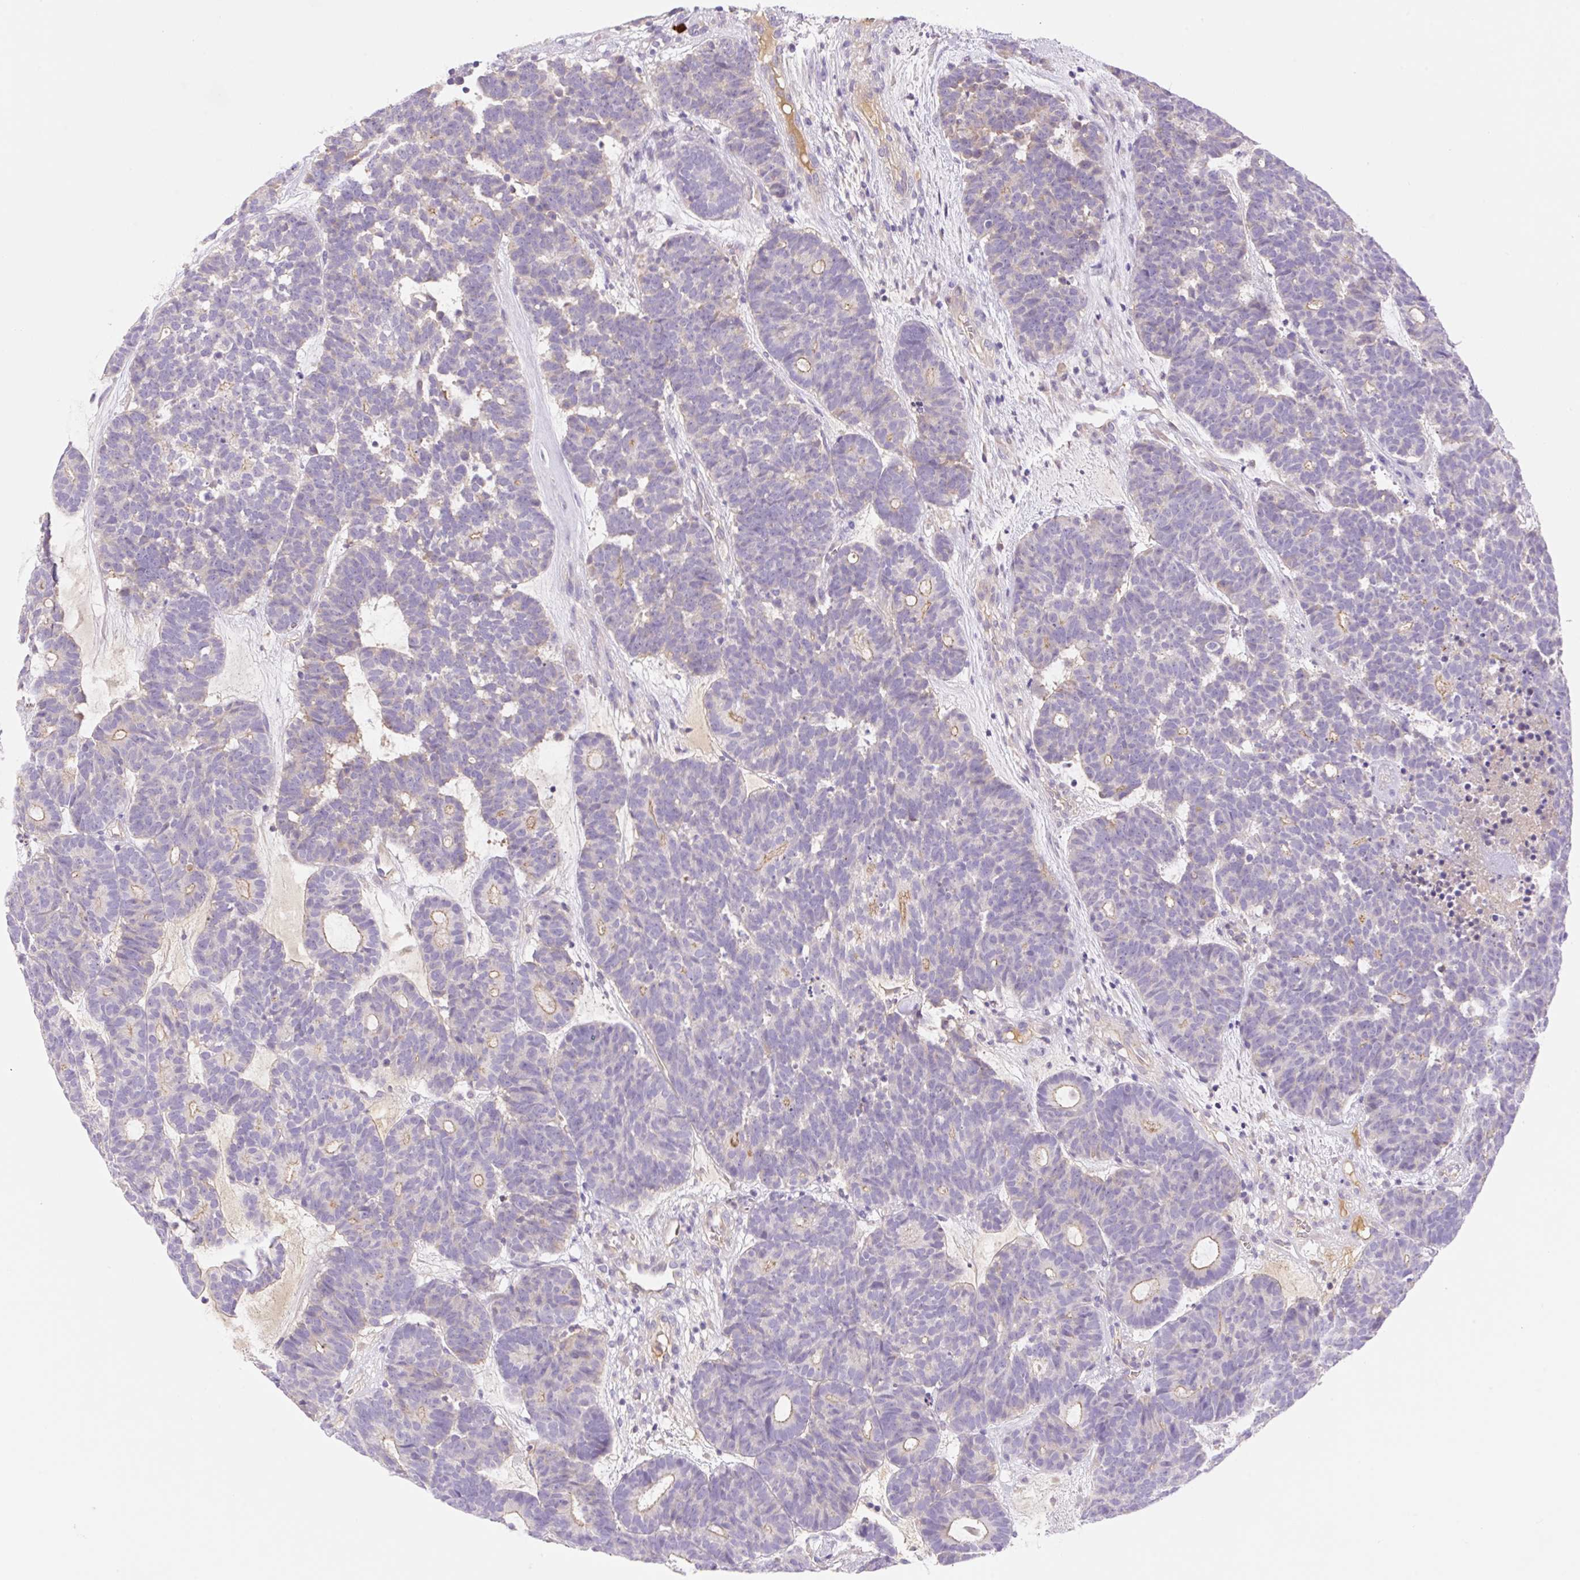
{"staining": {"intensity": "weak", "quantity": "<25%", "location": "cytoplasmic/membranous"}, "tissue": "head and neck cancer", "cell_type": "Tumor cells", "image_type": "cancer", "snomed": [{"axis": "morphology", "description": "Adenocarcinoma, NOS"}, {"axis": "topography", "description": "Head-Neck"}], "caption": "Tumor cells show no significant staining in head and neck adenocarcinoma.", "gene": "DENND5A", "patient": {"sex": "female", "age": 81}}